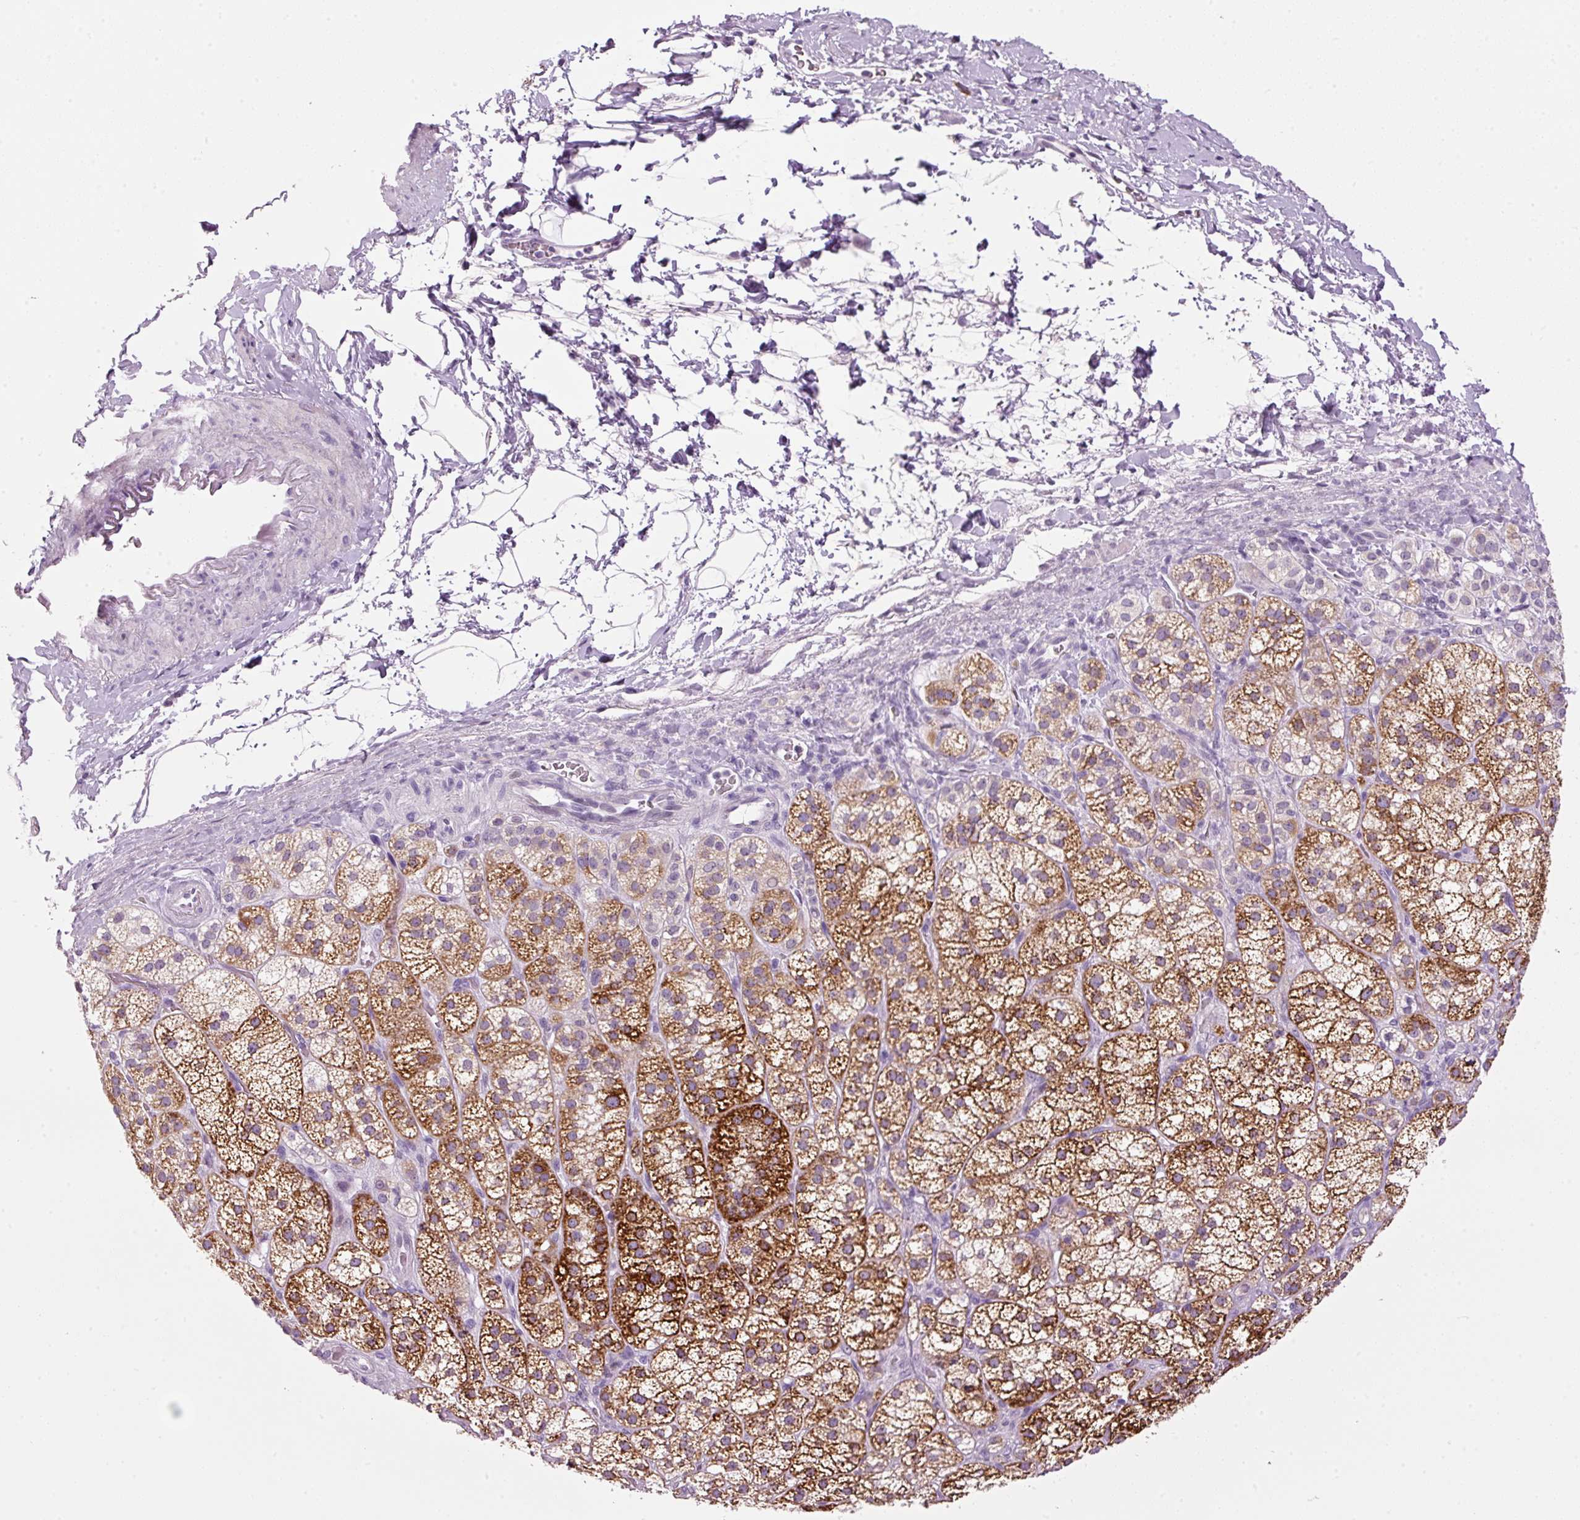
{"staining": {"intensity": "strong", "quantity": ">75%", "location": "cytoplasmic/membranous"}, "tissue": "adrenal gland", "cell_type": "Glandular cells", "image_type": "normal", "snomed": [{"axis": "morphology", "description": "Normal tissue, NOS"}, {"axis": "topography", "description": "Adrenal gland"}], "caption": "Immunohistochemical staining of unremarkable human adrenal gland shows high levels of strong cytoplasmic/membranous expression in about >75% of glandular cells.", "gene": "SRC", "patient": {"sex": "female", "age": 60}}